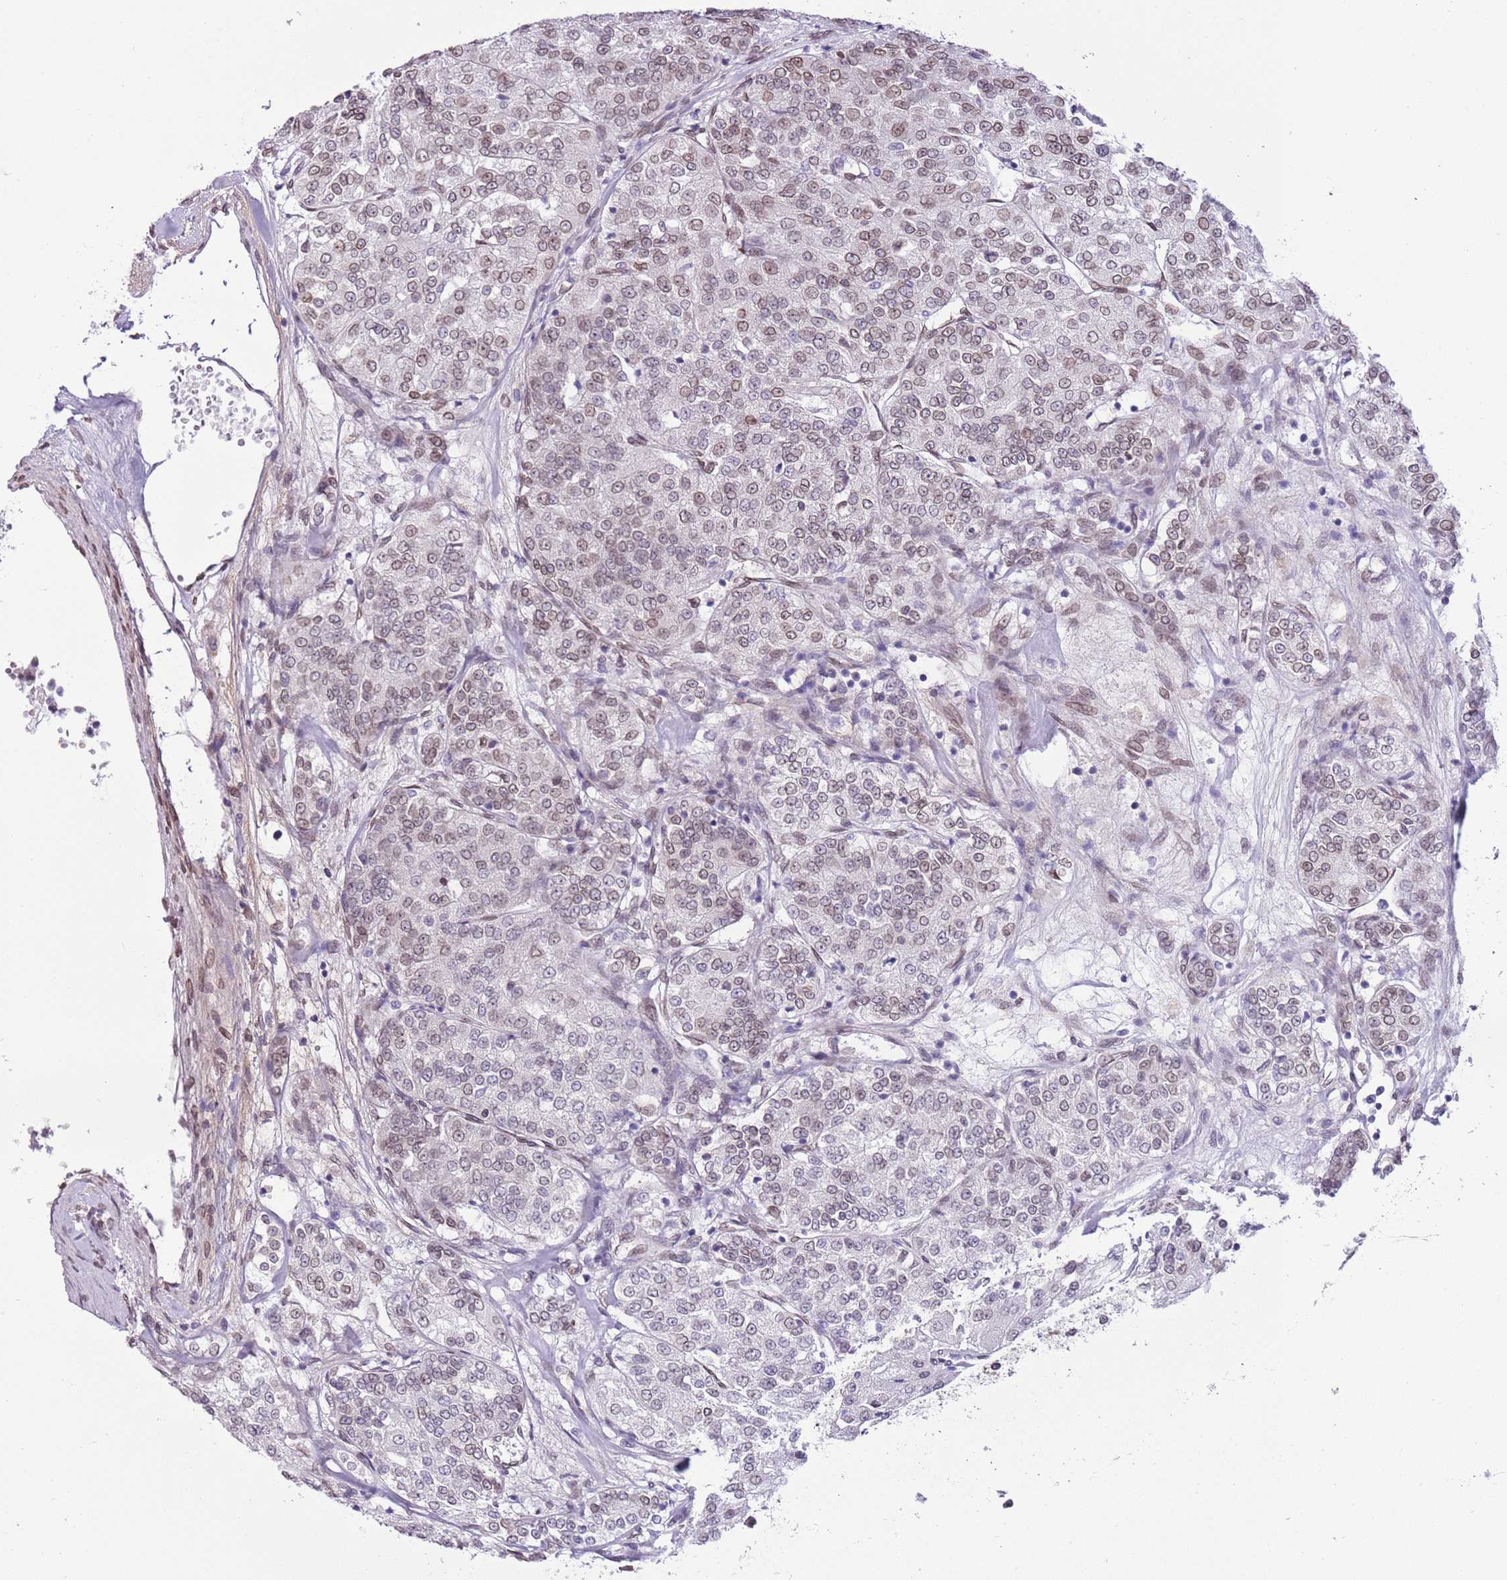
{"staining": {"intensity": "weak", "quantity": "25%-75%", "location": "cytoplasmic/membranous,nuclear"}, "tissue": "renal cancer", "cell_type": "Tumor cells", "image_type": "cancer", "snomed": [{"axis": "morphology", "description": "Adenocarcinoma, NOS"}, {"axis": "topography", "description": "Kidney"}], "caption": "Protein expression analysis of renal cancer (adenocarcinoma) exhibits weak cytoplasmic/membranous and nuclear expression in approximately 25%-75% of tumor cells.", "gene": "ZGLP1", "patient": {"sex": "female", "age": 63}}